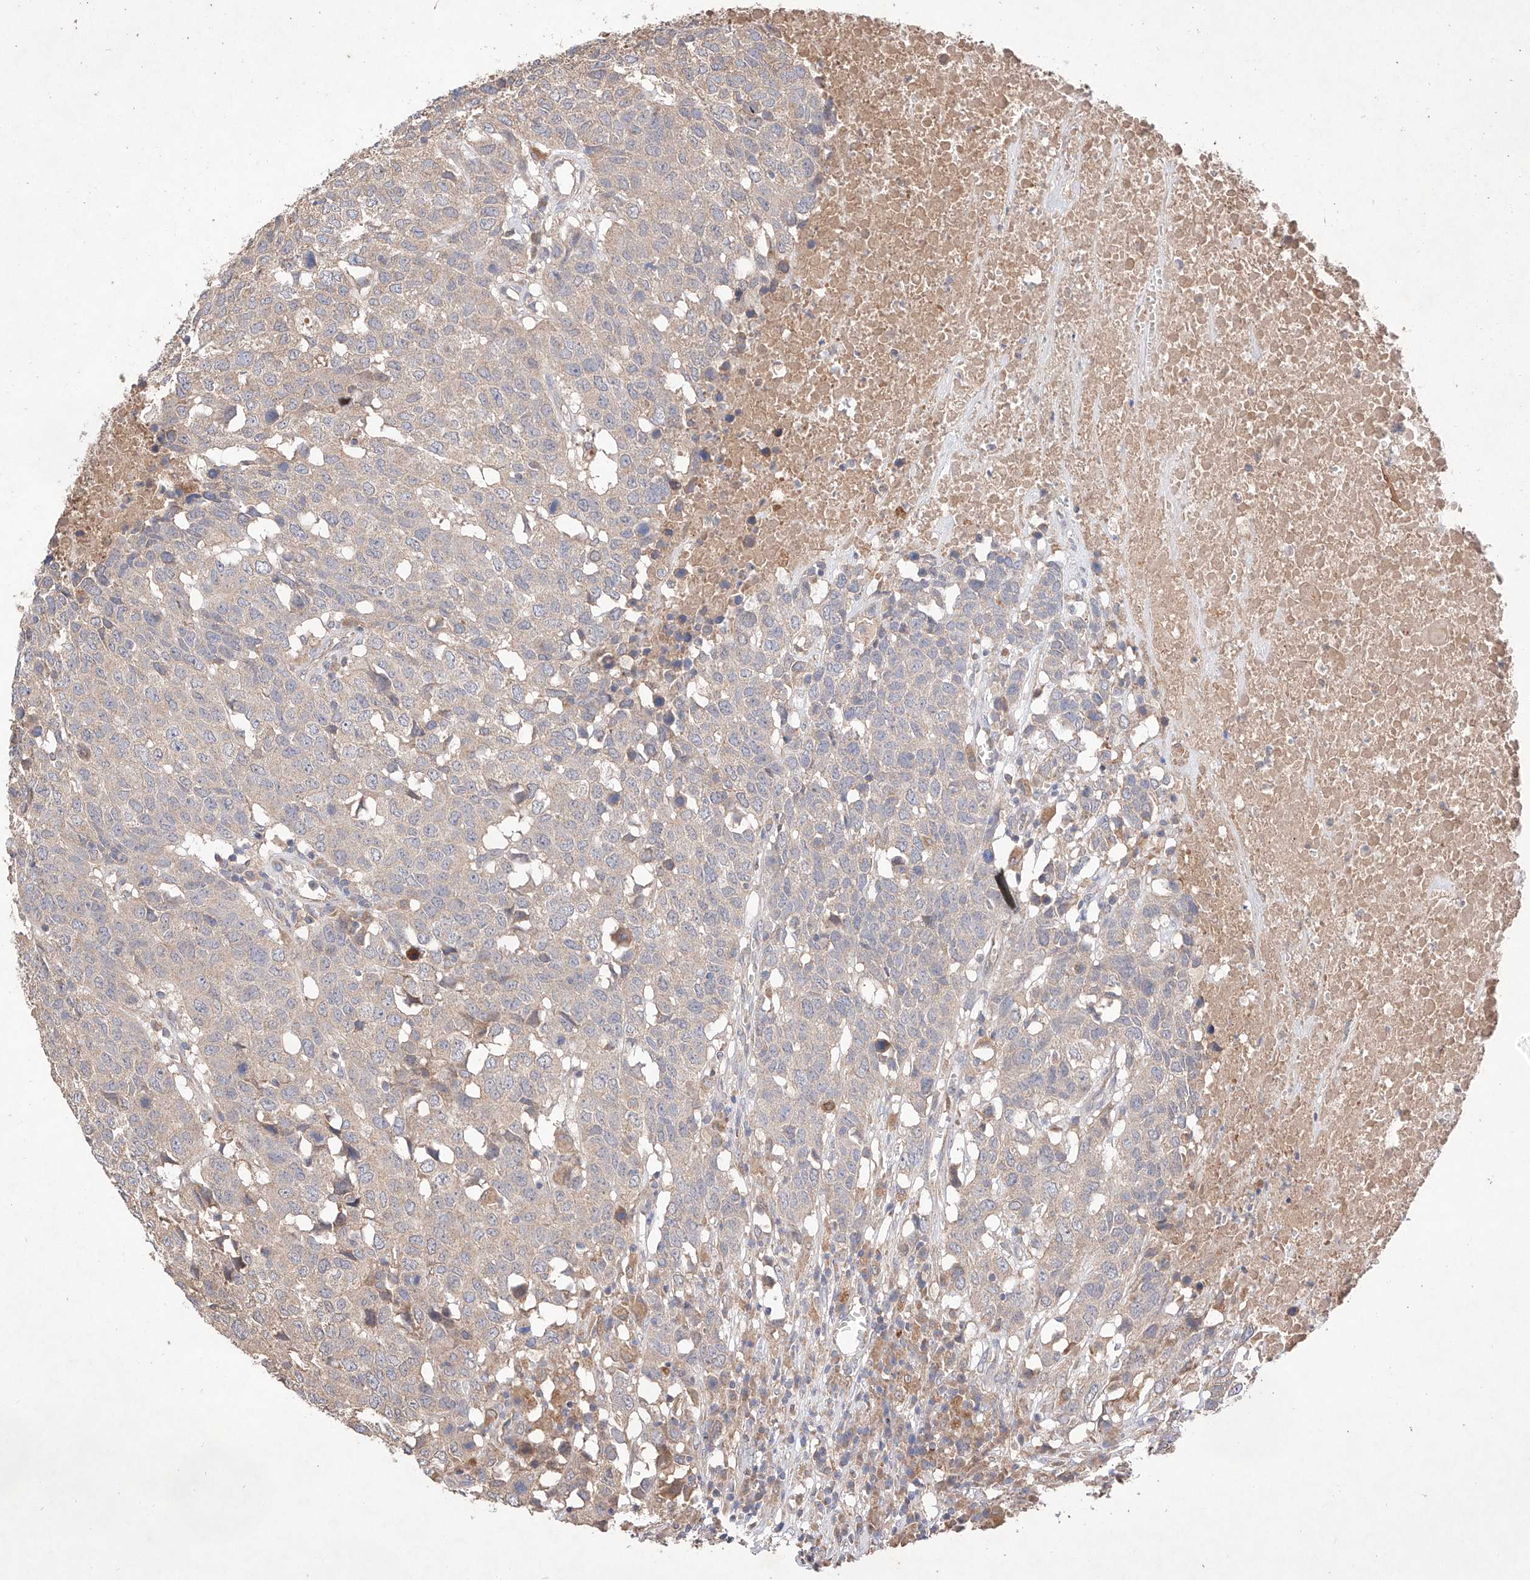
{"staining": {"intensity": "negative", "quantity": "none", "location": "none"}, "tissue": "head and neck cancer", "cell_type": "Tumor cells", "image_type": "cancer", "snomed": [{"axis": "morphology", "description": "Squamous cell carcinoma, NOS"}, {"axis": "topography", "description": "Head-Neck"}], "caption": "Squamous cell carcinoma (head and neck) stained for a protein using immunohistochemistry demonstrates no positivity tumor cells.", "gene": "C6orf62", "patient": {"sex": "male", "age": 66}}